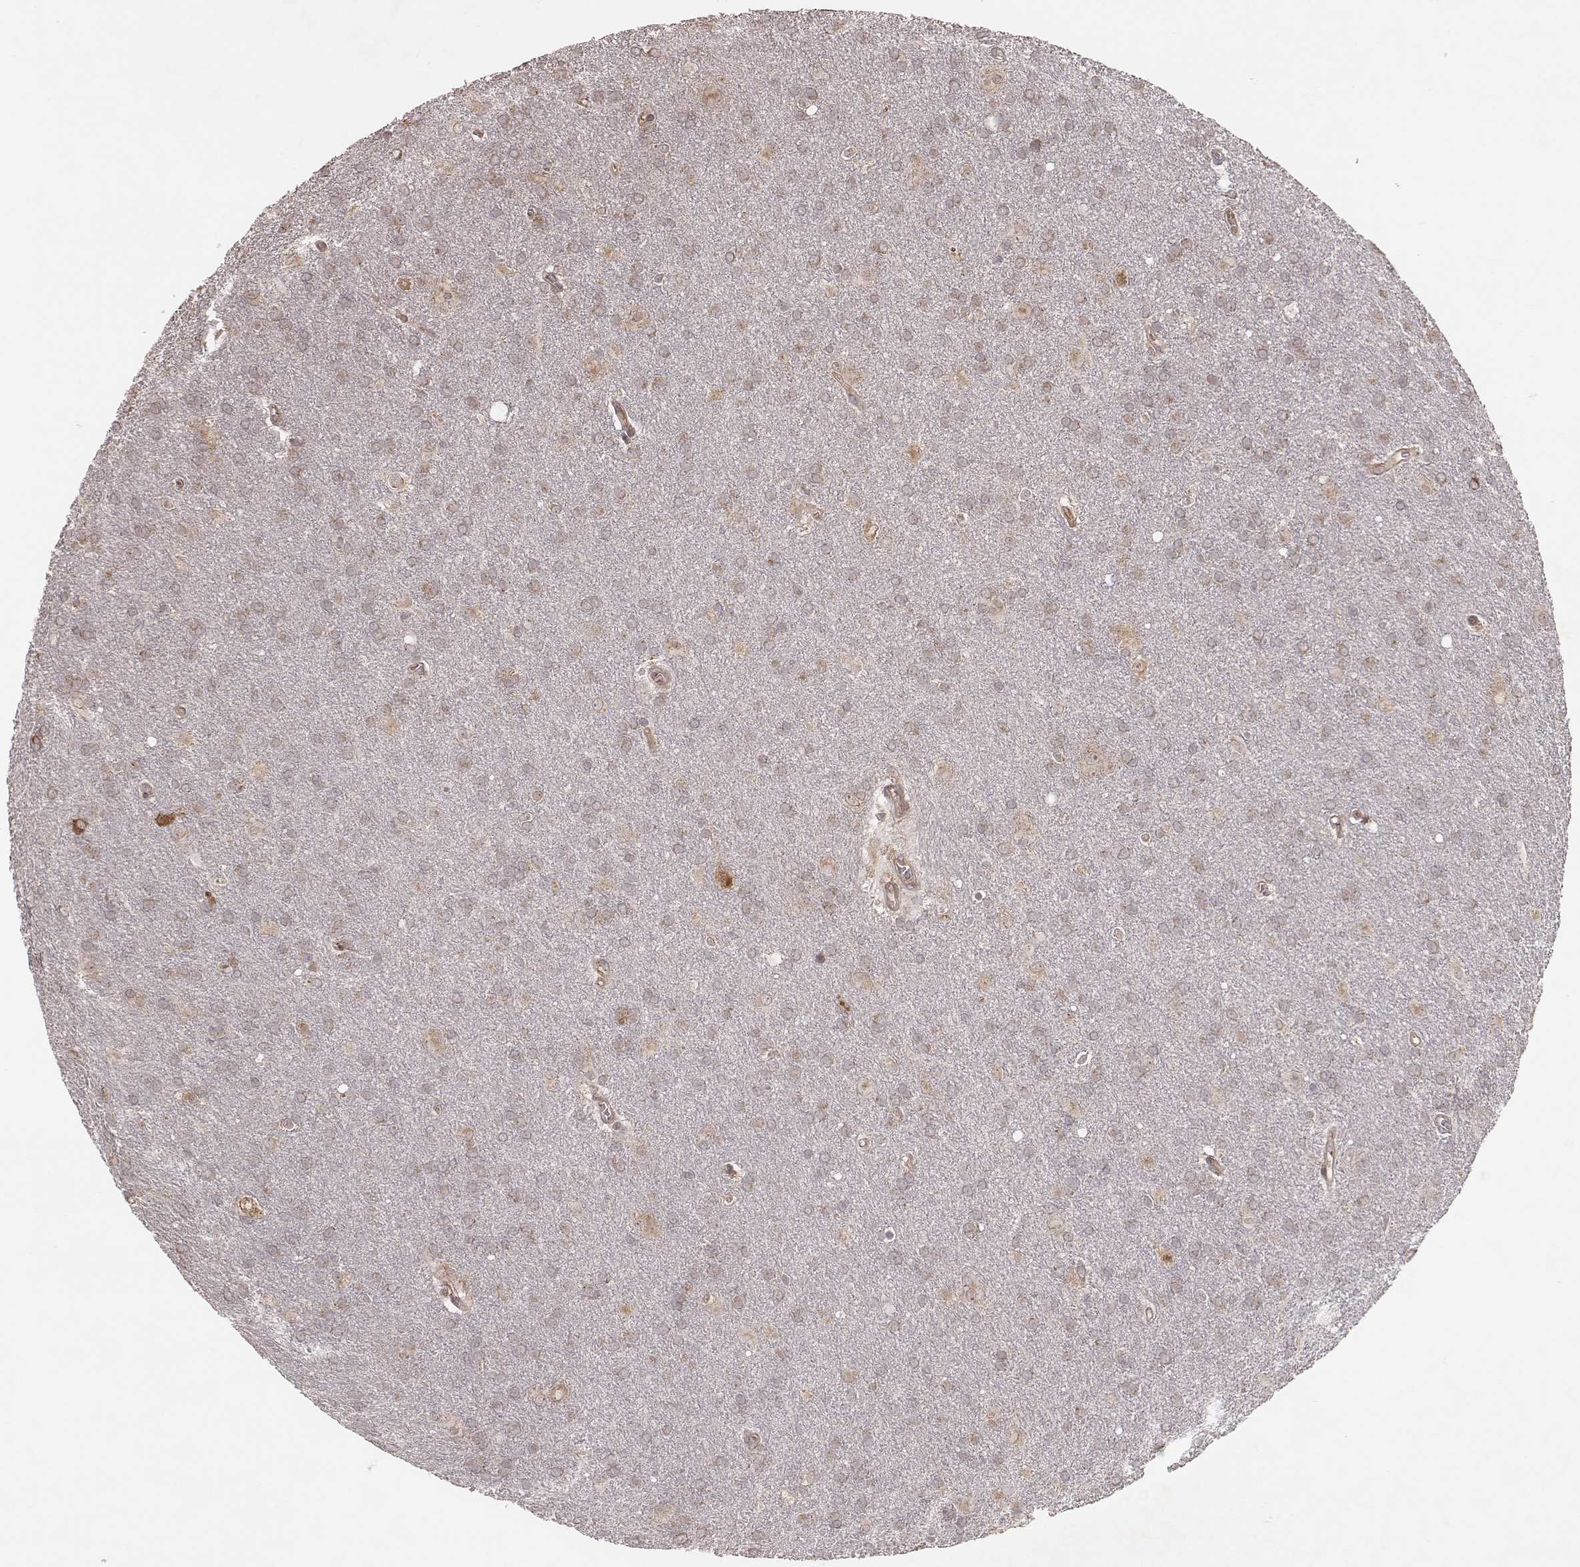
{"staining": {"intensity": "weak", "quantity": ">75%", "location": "cytoplasmic/membranous"}, "tissue": "glioma", "cell_type": "Tumor cells", "image_type": "cancer", "snomed": [{"axis": "morphology", "description": "Glioma, malignant, Low grade"}, {"axis": "topography", "description": "Brain"}], "caption": "Immunohistochemistry (IHC) micrograph of neoplastic tissue: human glioma stained using immunohistochemistry (IHC) exhibits low levels of weak protein expression localized specifically in the cytoplasmic/membranous of tumor cells, appearing as a cytoplasmic/membranous brown color.", "gene": "MYO19", "patient": {"sex": "male", "age": 58}}